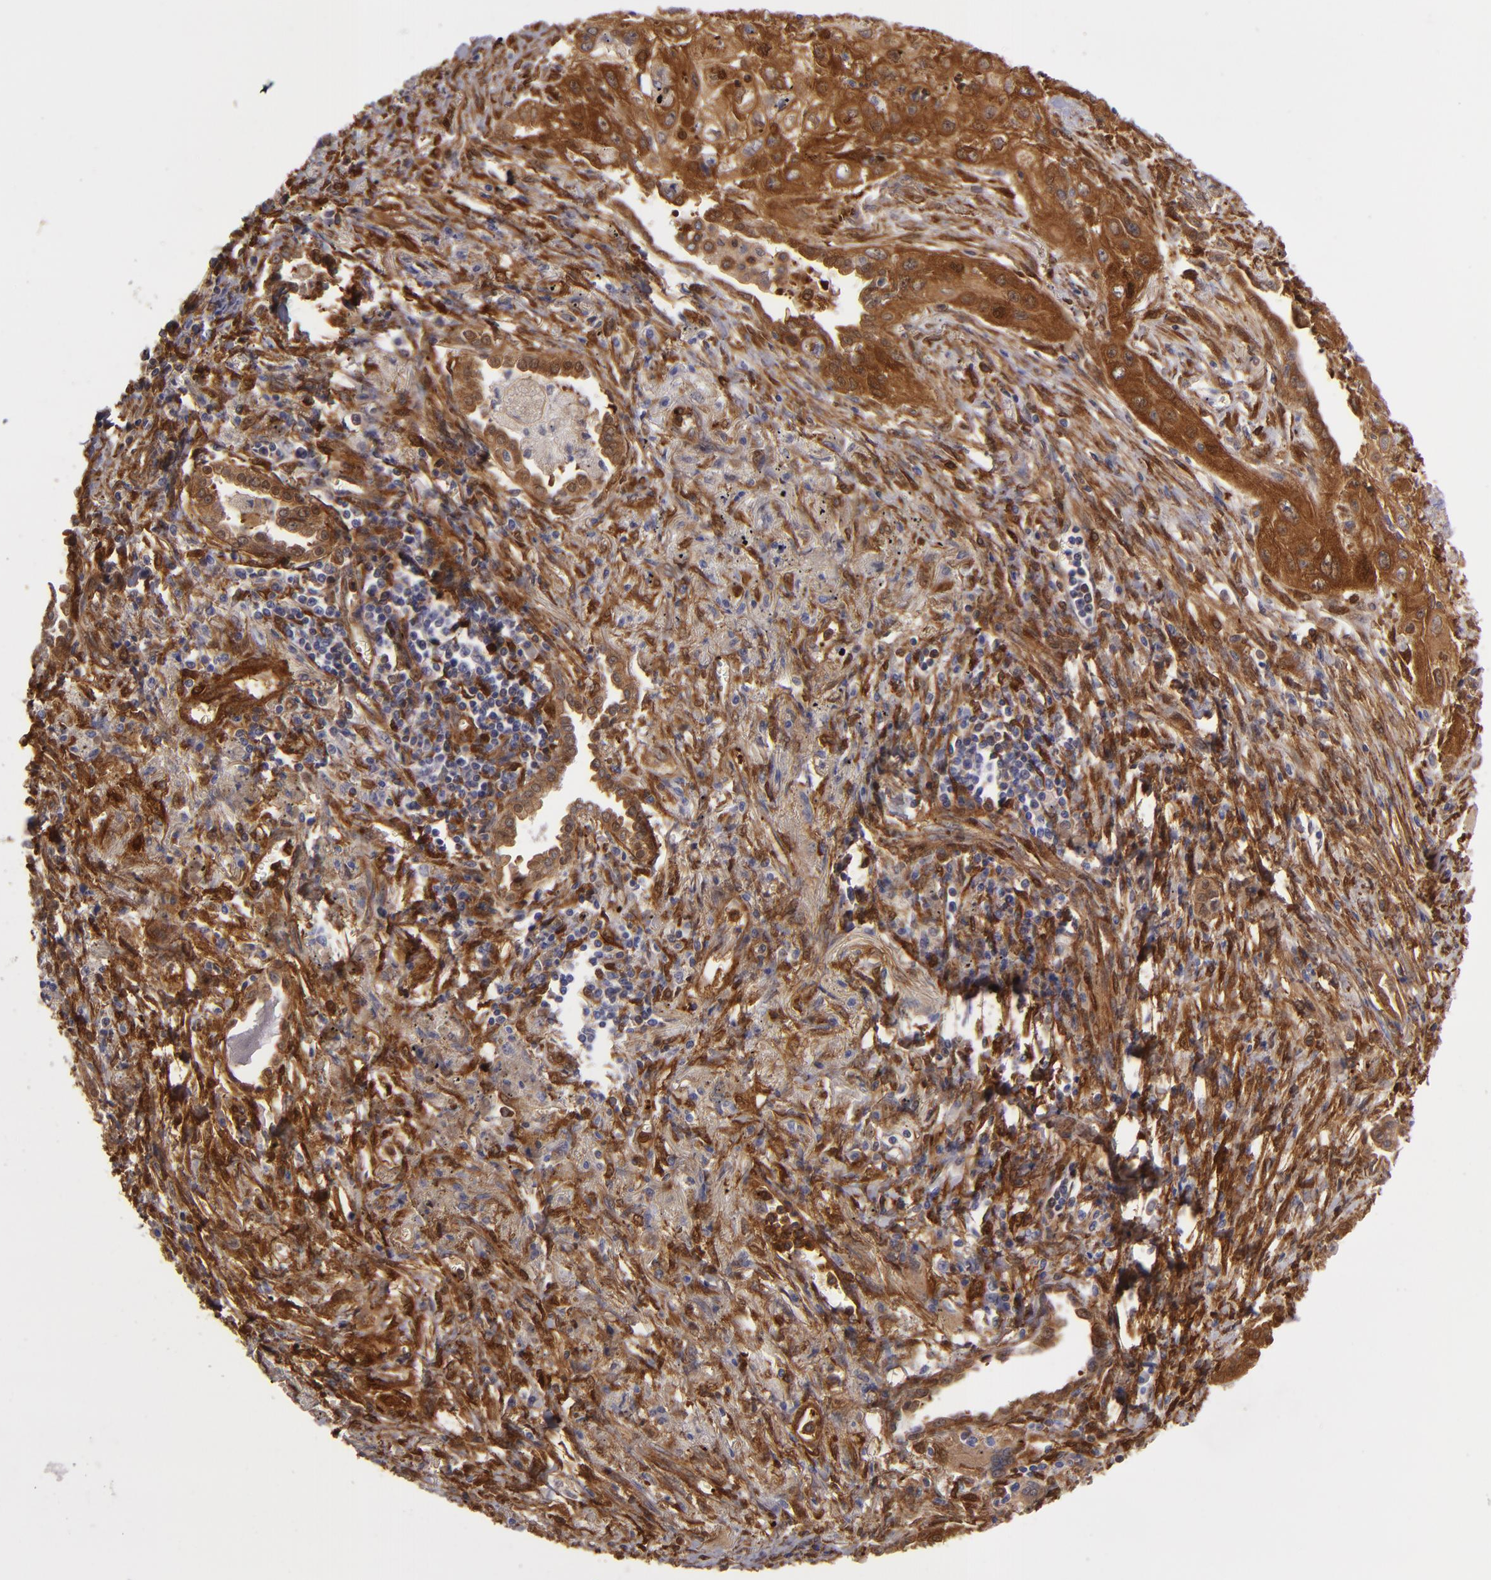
{"staining": {"intensity": "strong", "quantity": ">75%", "location": "cytoplasmic/membranous"}, "tissue": "lung cancer", "cell_type": "Tumor cells", "image_type": "cancer", "snomed": [{"axis": "morphology", "description": "Squamous cell carcinoma, NOS"}, {"axis": "topography", "description": "Lung"}], "caption": "Squamous cell carcinoma (lung) stained for a protein demonstrates strong cytoplasmic/membranous positivity in tumor cells.", "gene": "VCL", "patient": {"sex": "male", "age": 71}}